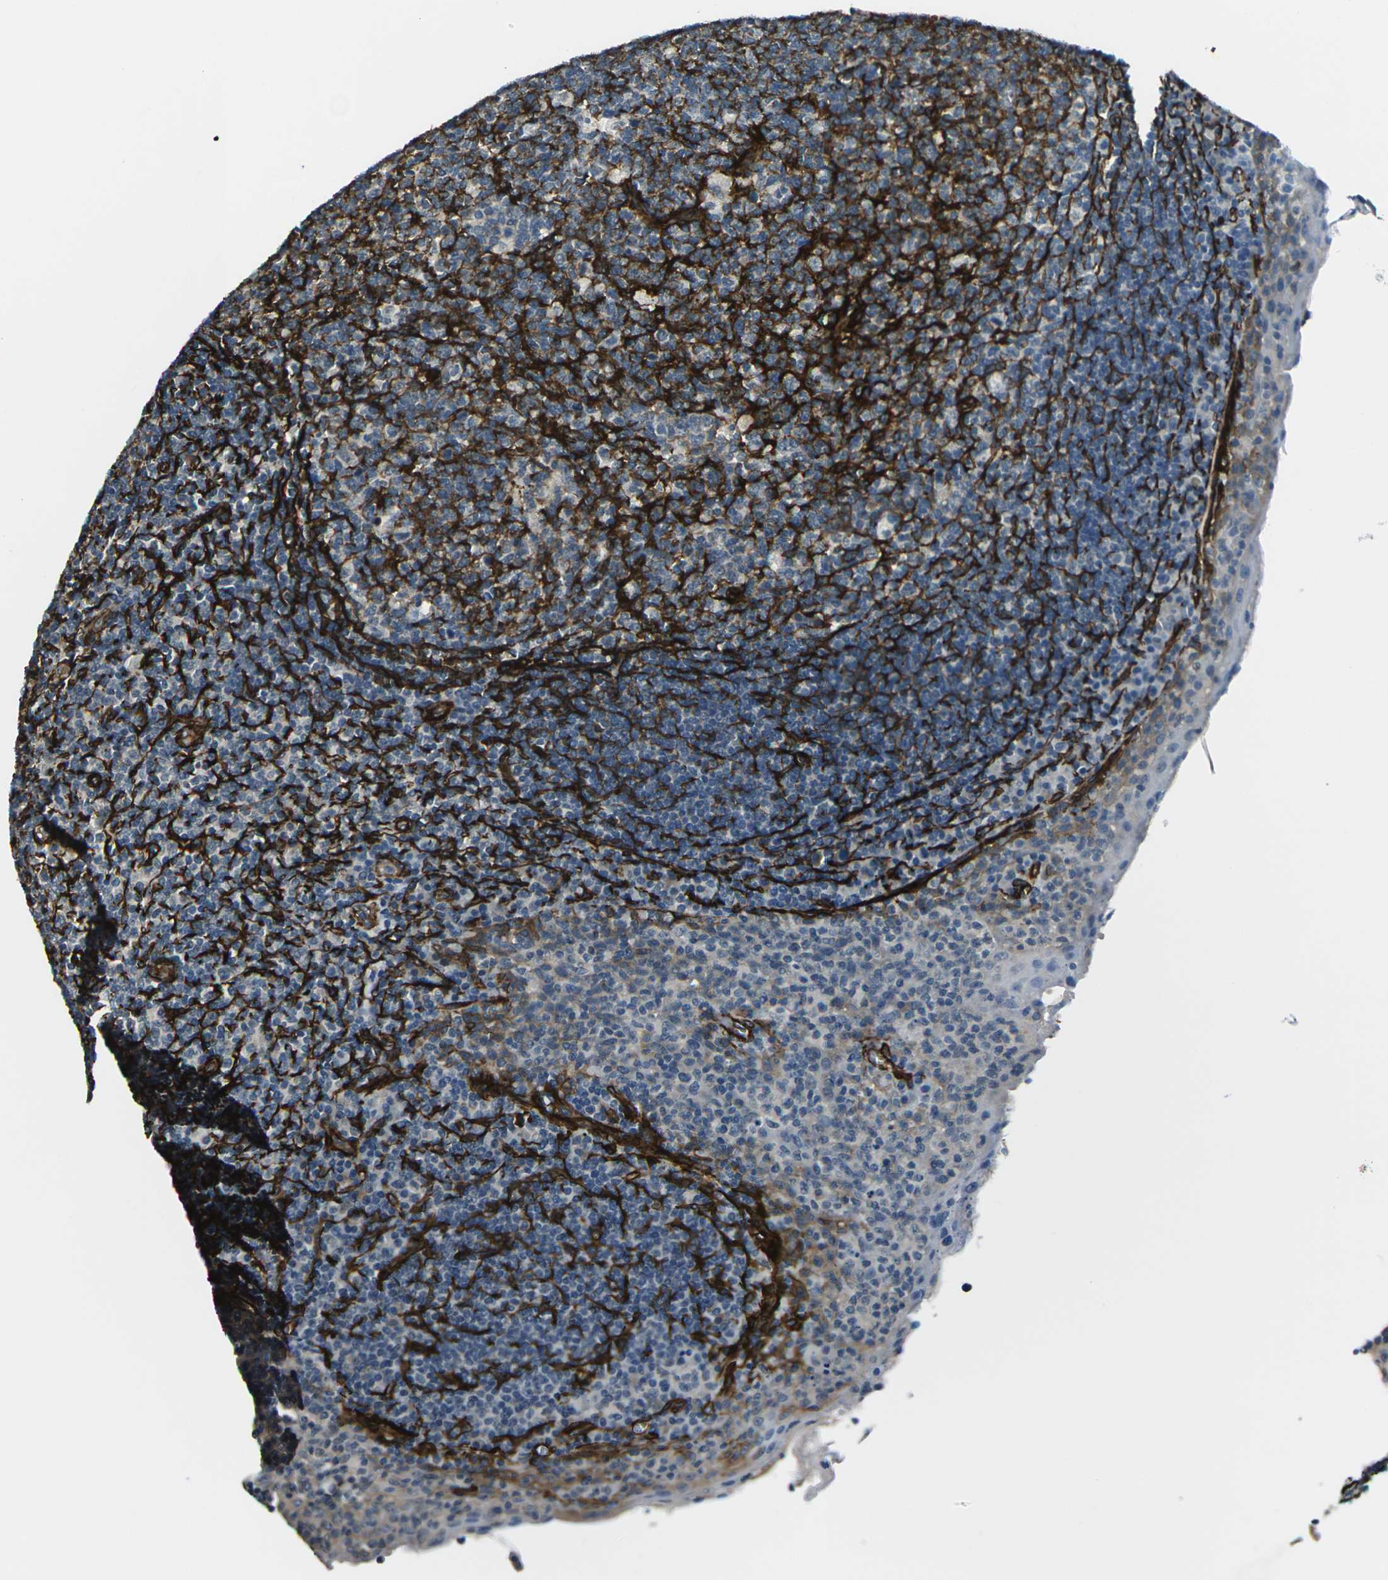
{"staining": {"intensity": "negative", "quantity": "none", "location": "none"}, "tissue": "tonsil", "cell_type": "Germinal center cells", "image_type": "normal", "snomed": [{"axis": "morphology", "description": "Normal tissue, NOS"}, {"axis": "topography", "description": "Tonsil"}], "caption": "High power microscopy histopathology image of an immunohistochemistry (IHC) micrograph of normal tonsil, revealing no significant positivity in germinal center cells. The staining is performed using DAB brown chromogen with nuclei counter-stained in using hematoxylin.", "gene": "GRAMD1C", "patient": {"sex": "male", "age": 17}}